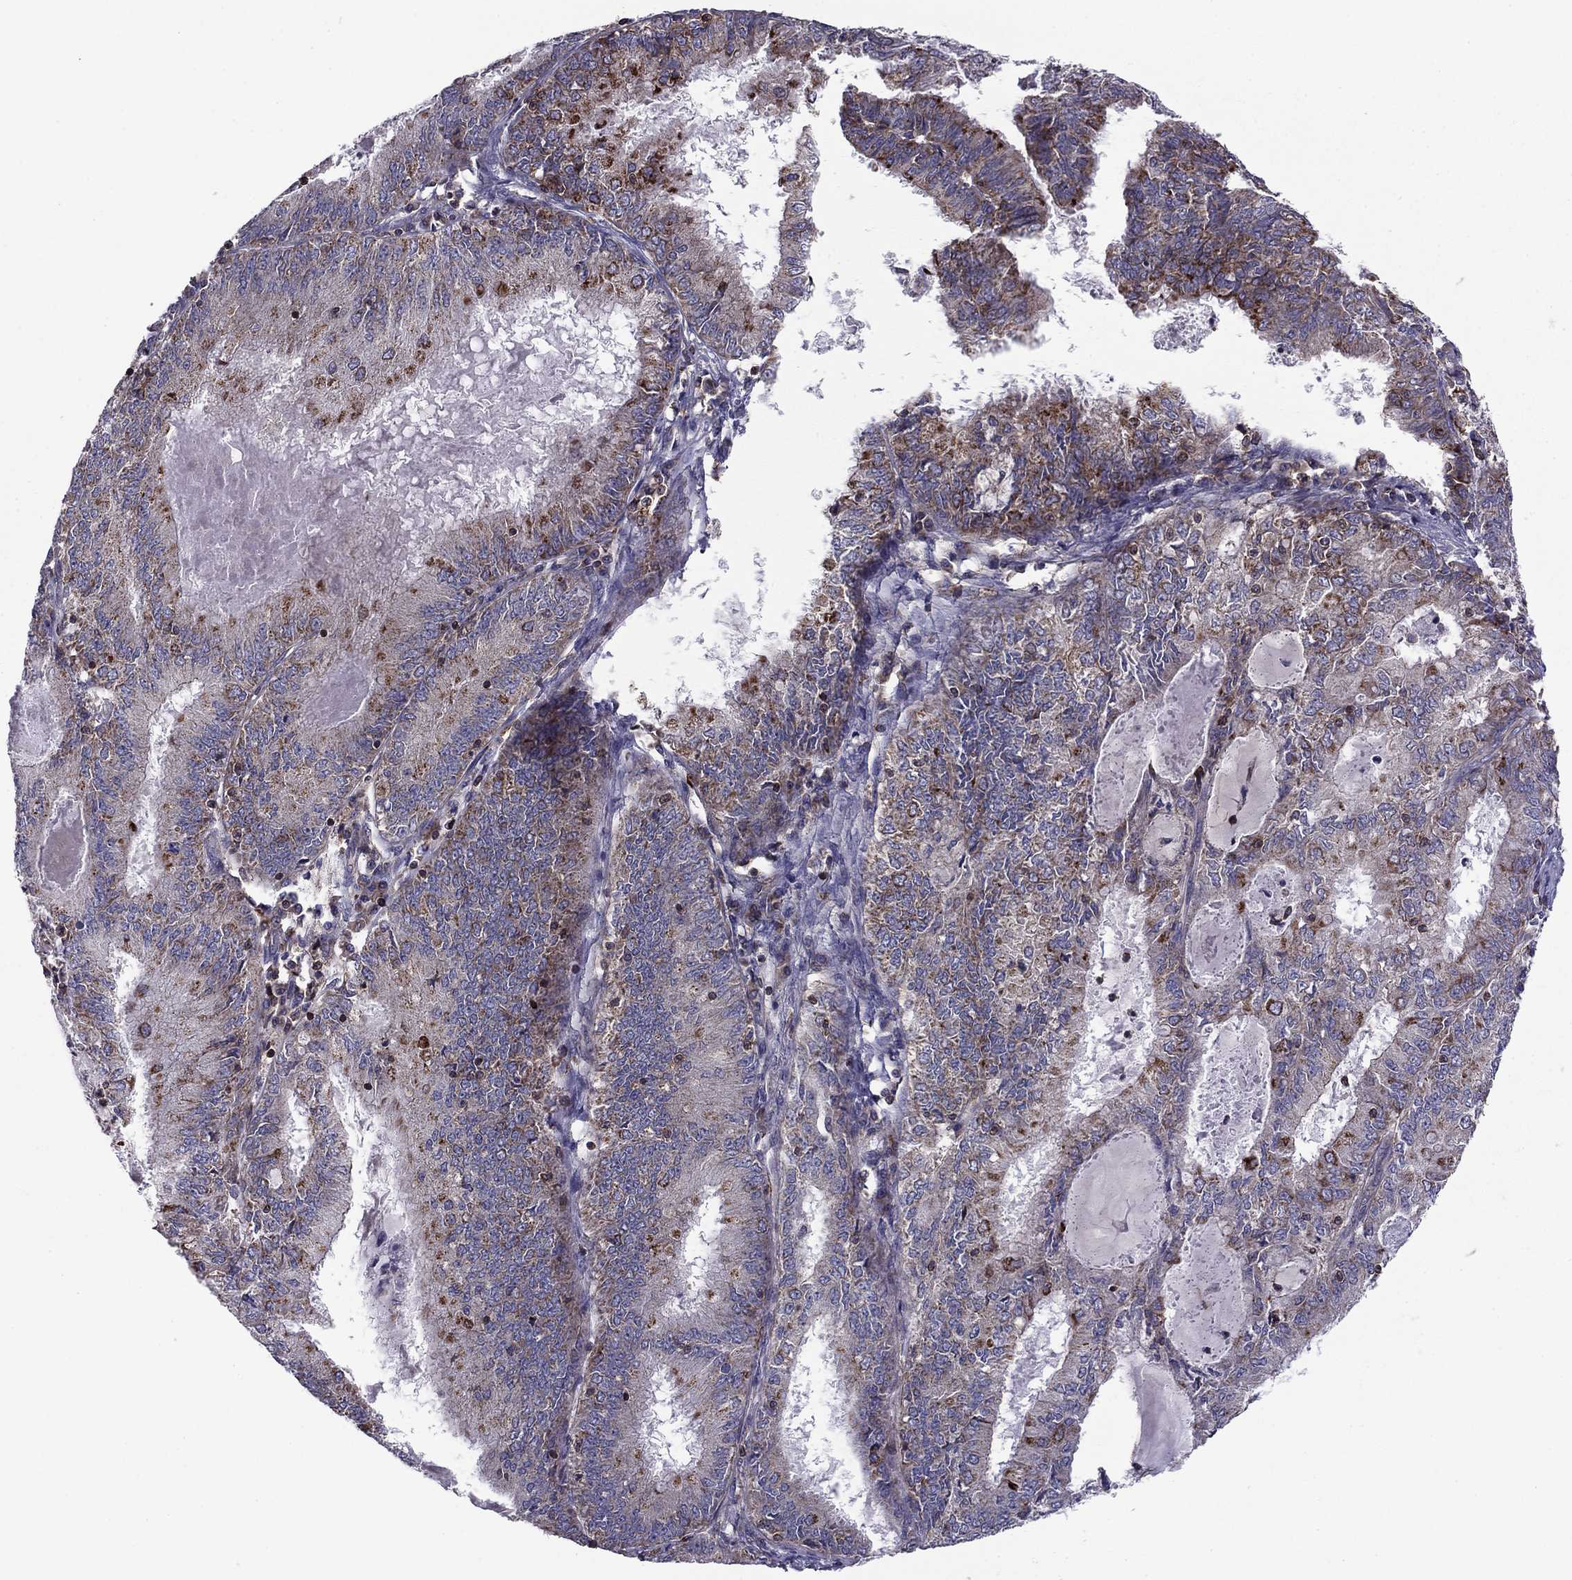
{"staining": {"intensity": "moderate", "quantity": "<25%", "location": "cytoplasmic/membranous"}, "tissue": "endometrial cancer", "cell_type": "Tumor cells", "image_type": "cancer", "snomed": [{"axis": "morphology", "description": "Adenocarcinoma, NOS"}, {"axis": "topography", "description": "Endometrium"}], "caption": "This photomicrograph exhibits adenocarcinoma (endometrial) stained with immunohistochemistry (IHC) to label a protein in brown. The cytoplasmic/membranous of tumor cells show moderate positivity for the protein. Nuclei are counter-stained blue.", "gene": "ALG6", "patient": {"sex": "female", "age": 57}}